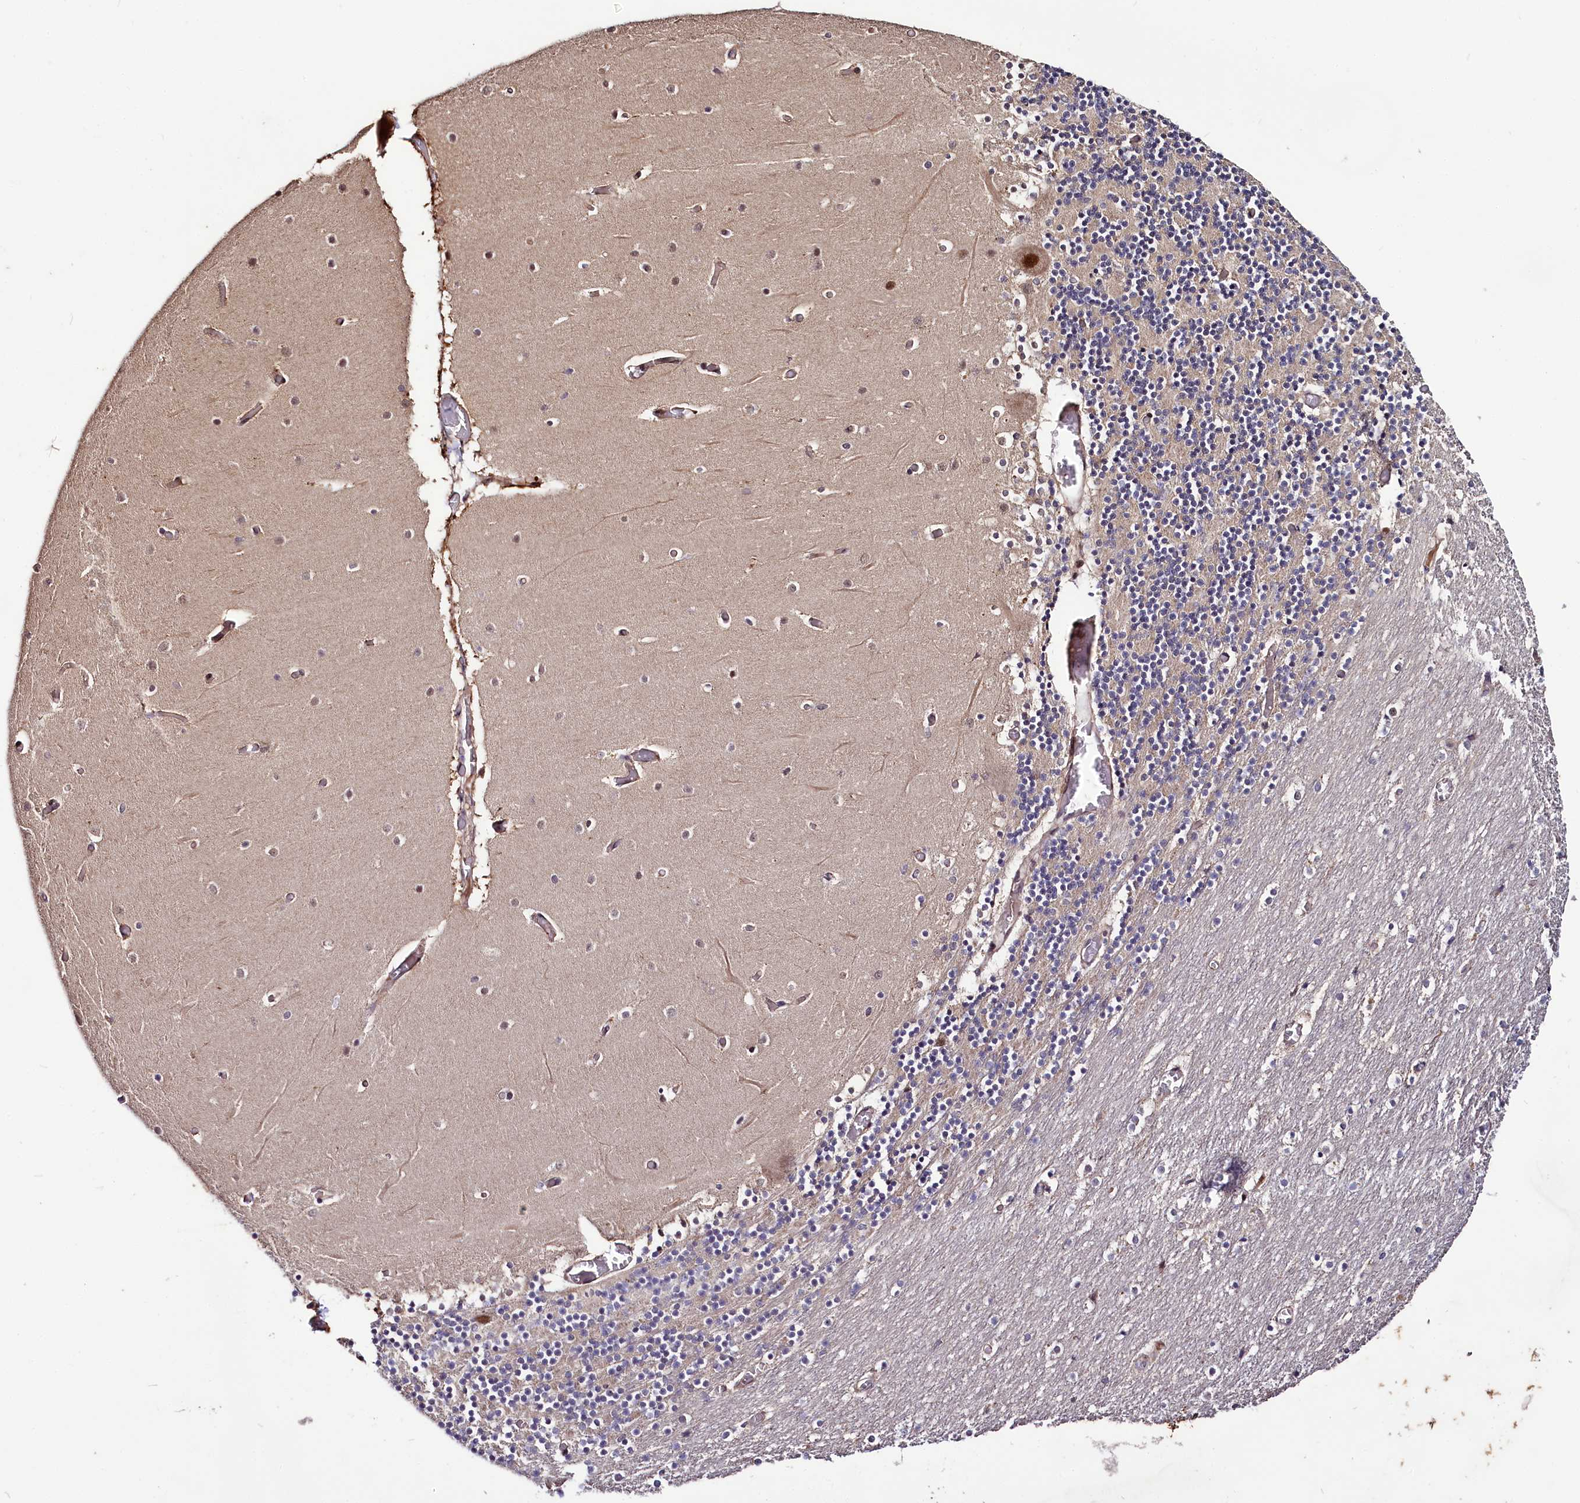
{"staining": {"intensity": "weak", "quantity": "<25%", "location": "nuclear"}, "tissue": "cerebellum", "cell_type": "Cells in granular layer", "image_type": "normal", "snomed": [{"axis": "morphology", "description": "Normal tissue, NOS"}, {"axis": "topography", "description": "Cerebellum"}], "caption": "Normal cerebellum was stained to show a protein in brown. There is no significant staining in cells in granular layer. (DAB (3,3'-diaminobenzidine) immunohistochemistry (IHC), high magnification).", "gene": "UBE3A", "patient": {"sex": "female", "age": 28}}